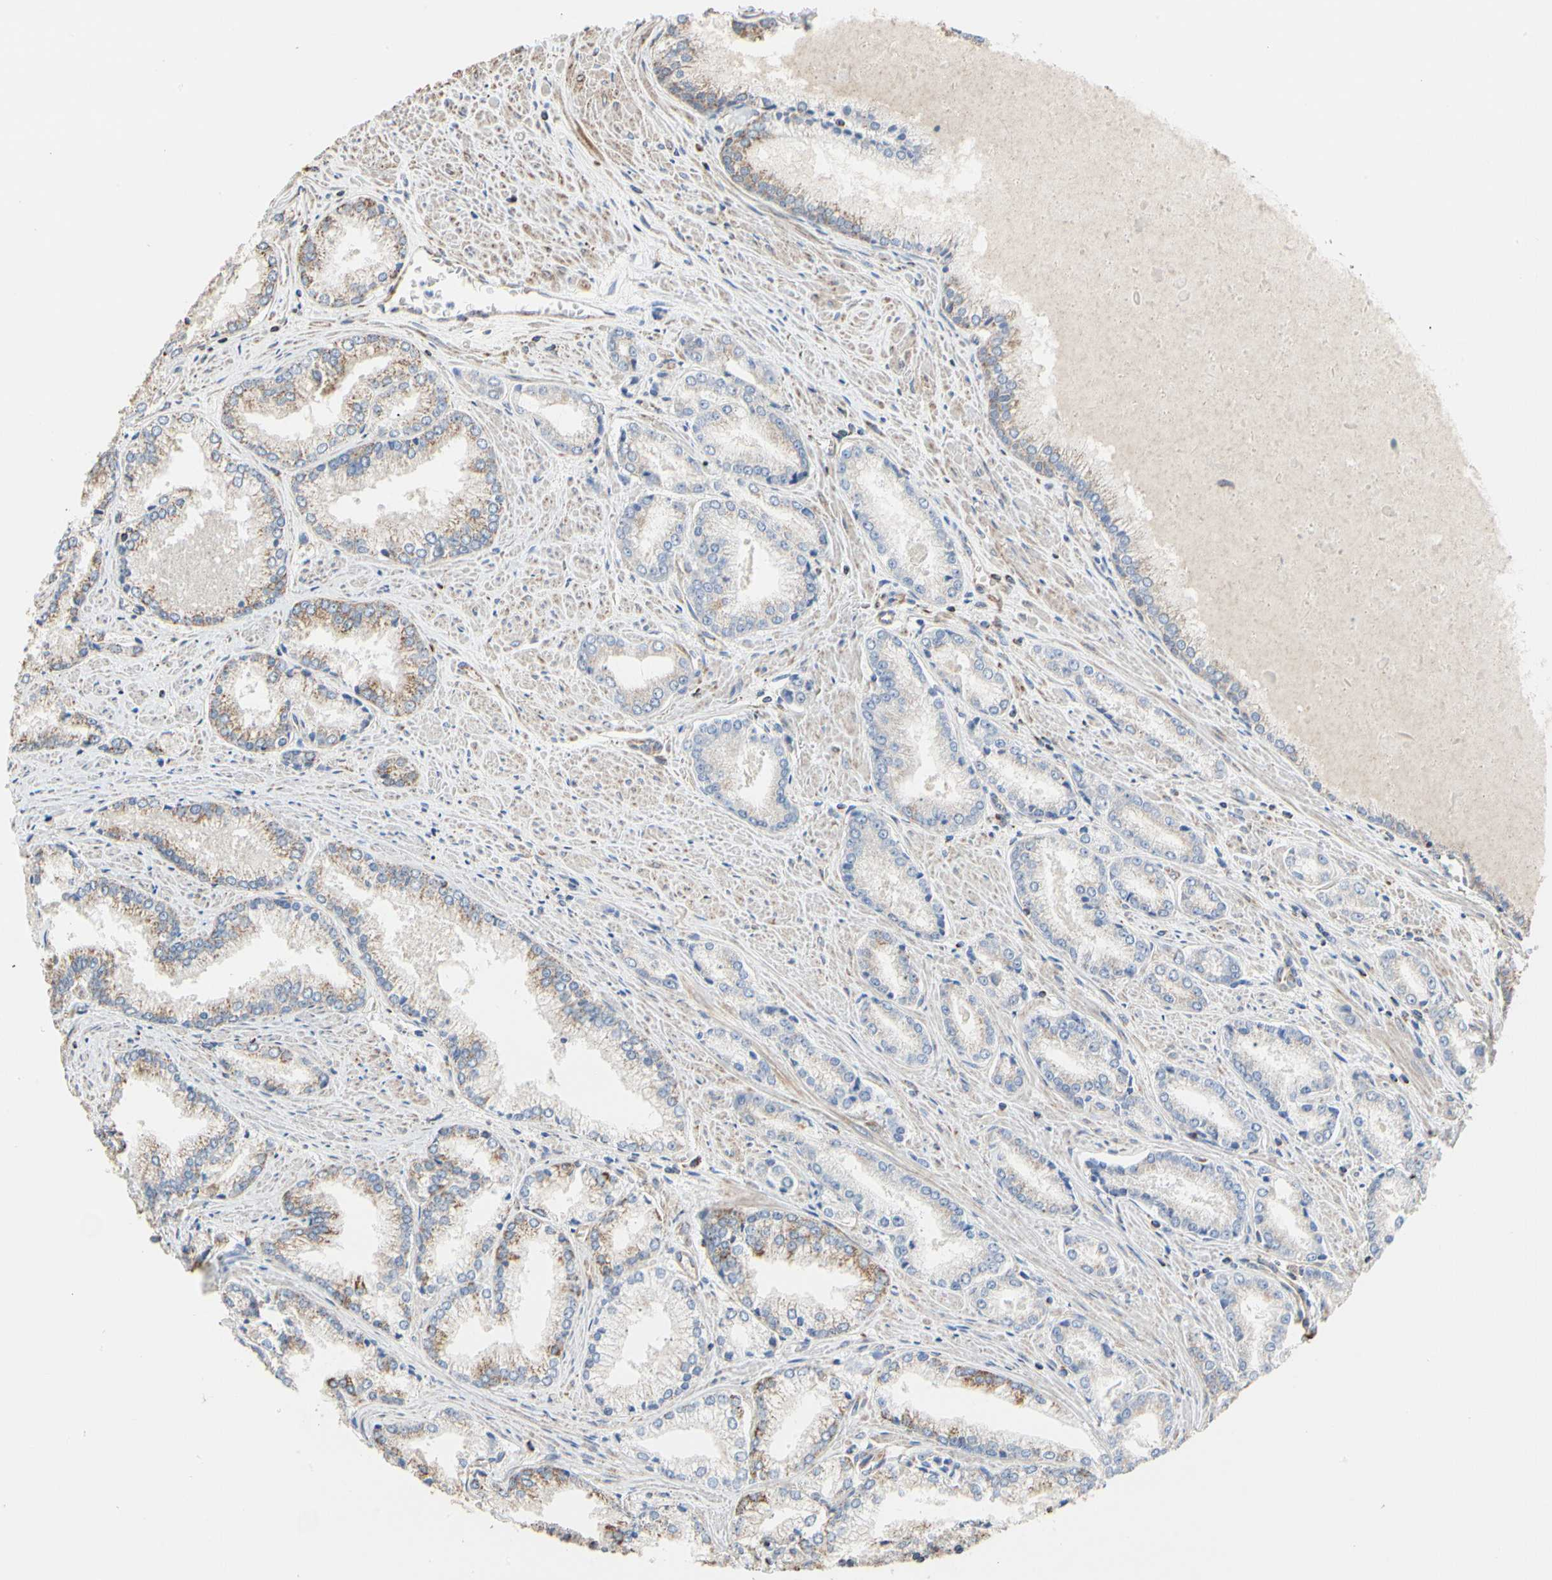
{"staining": {"intensity": "weak", "quantity": "<25%", "location": "cytoplasmic/membranous"}, "tissue": "prostate cancer", "cell_type": "Tumor cells", "image_type": "cancer", "snomed": [{"axis": "morphology", "description": "Adenocarcinoma, Low grade"}, {"axis": "topography", "description": "Prostate"}], "caption": "Tumor cells are negative for protein expression in human prostate cancer.", "gene": "TUBA1A", "patient": {"sex": "male", "age": 64}}